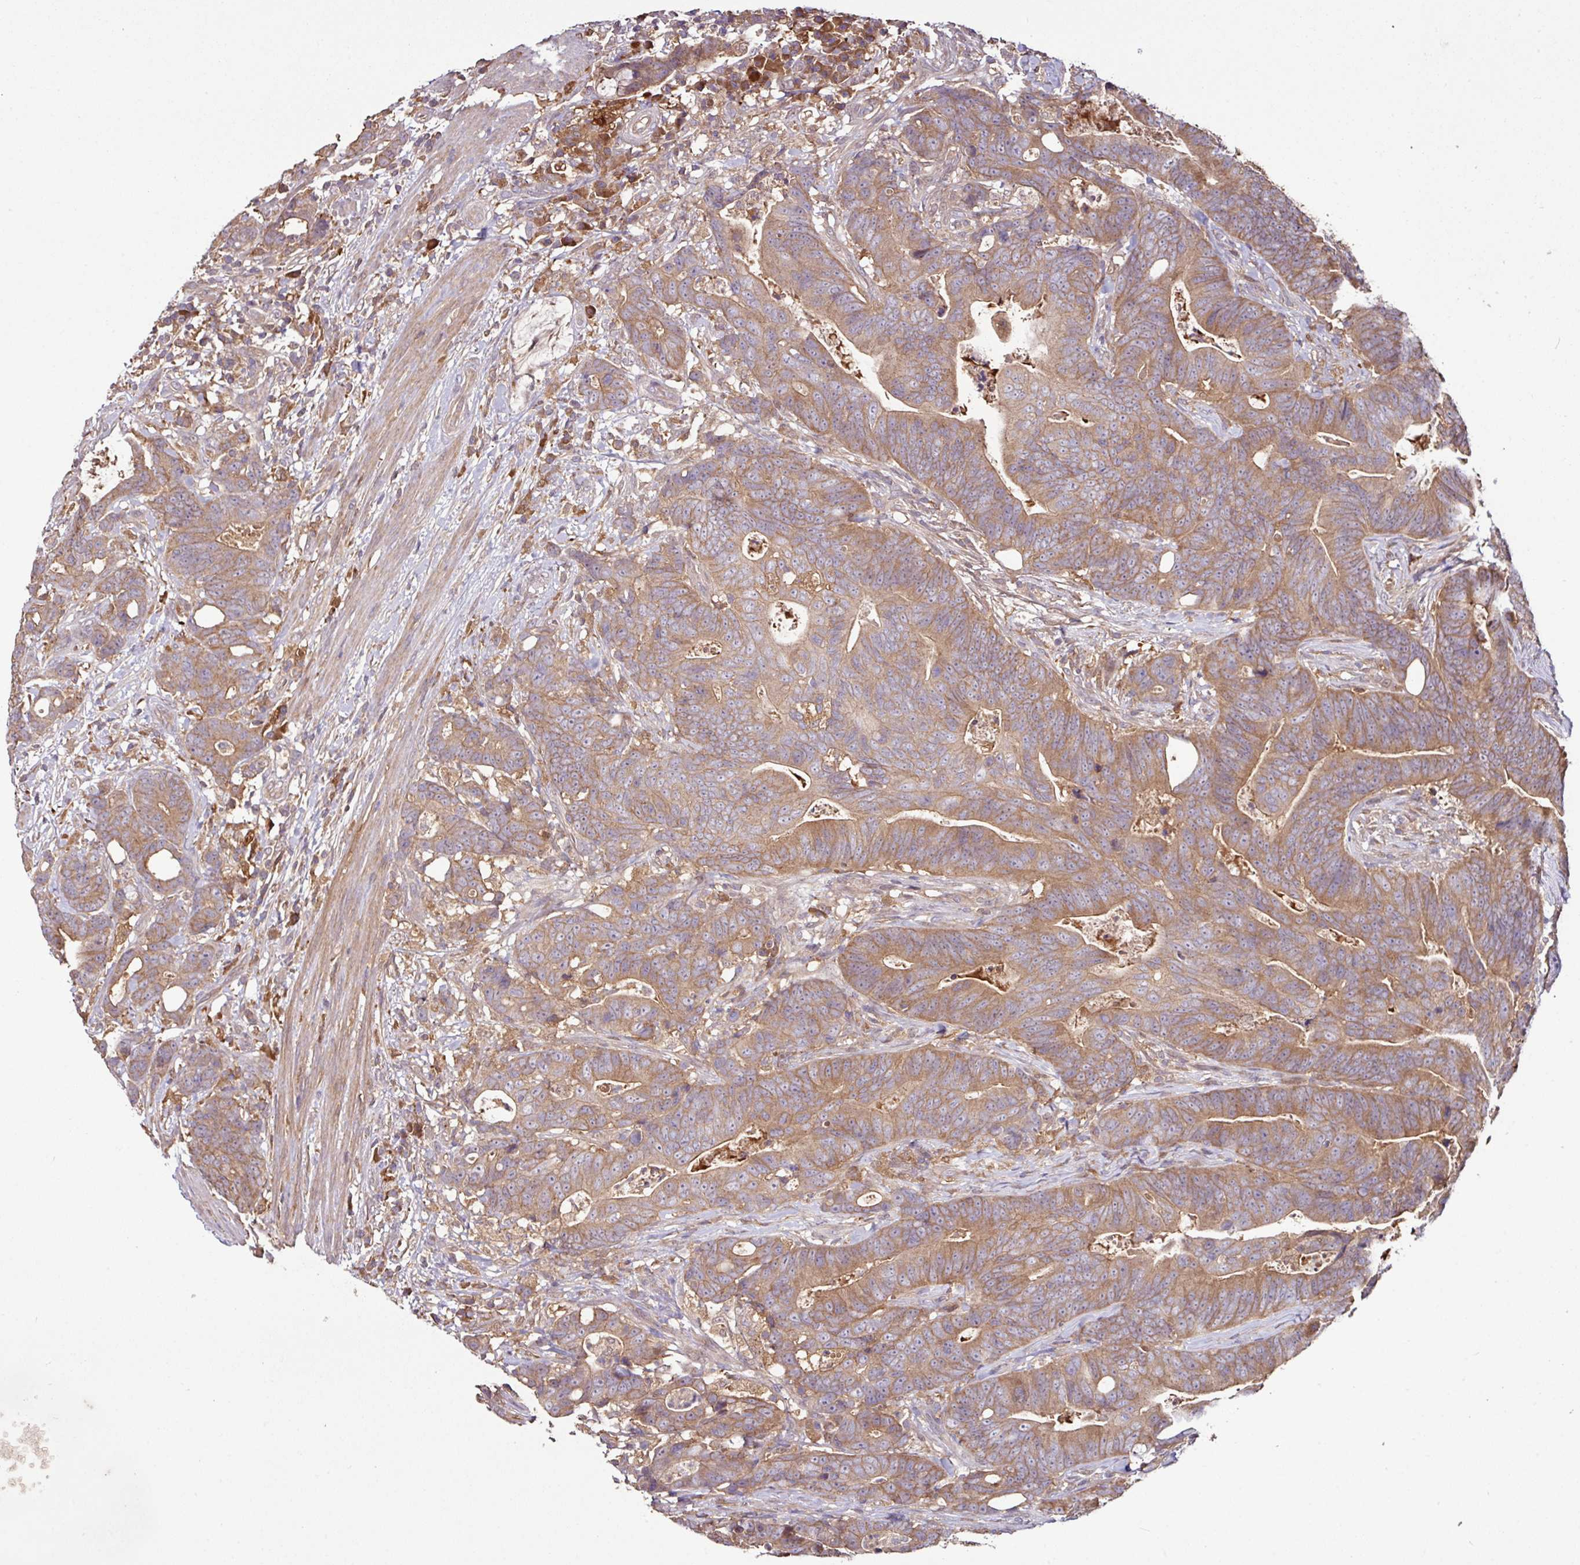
{"staining": {"intensity": "moderate", "quantity": ">75%", "location": "cytoplasmic/membranous"}, "tissue": "colorectal cancer", "cell_type": "Tumor cells", "image_type": "cancer", "snomed": [{"axis": "morphology", "description": "Adenocarcinoma, NOS"}, {"axis": "topography", "description": "Colon"}], "caption": "The histopathology image demonstrates staining of adenocarcinoma (colorectal), revealing moderate cytoplasmic/membranous protein staining (brown color) within tumor cells.", "gene": "GNPDA1", "patient": {"sex": "female", "age": 82}}